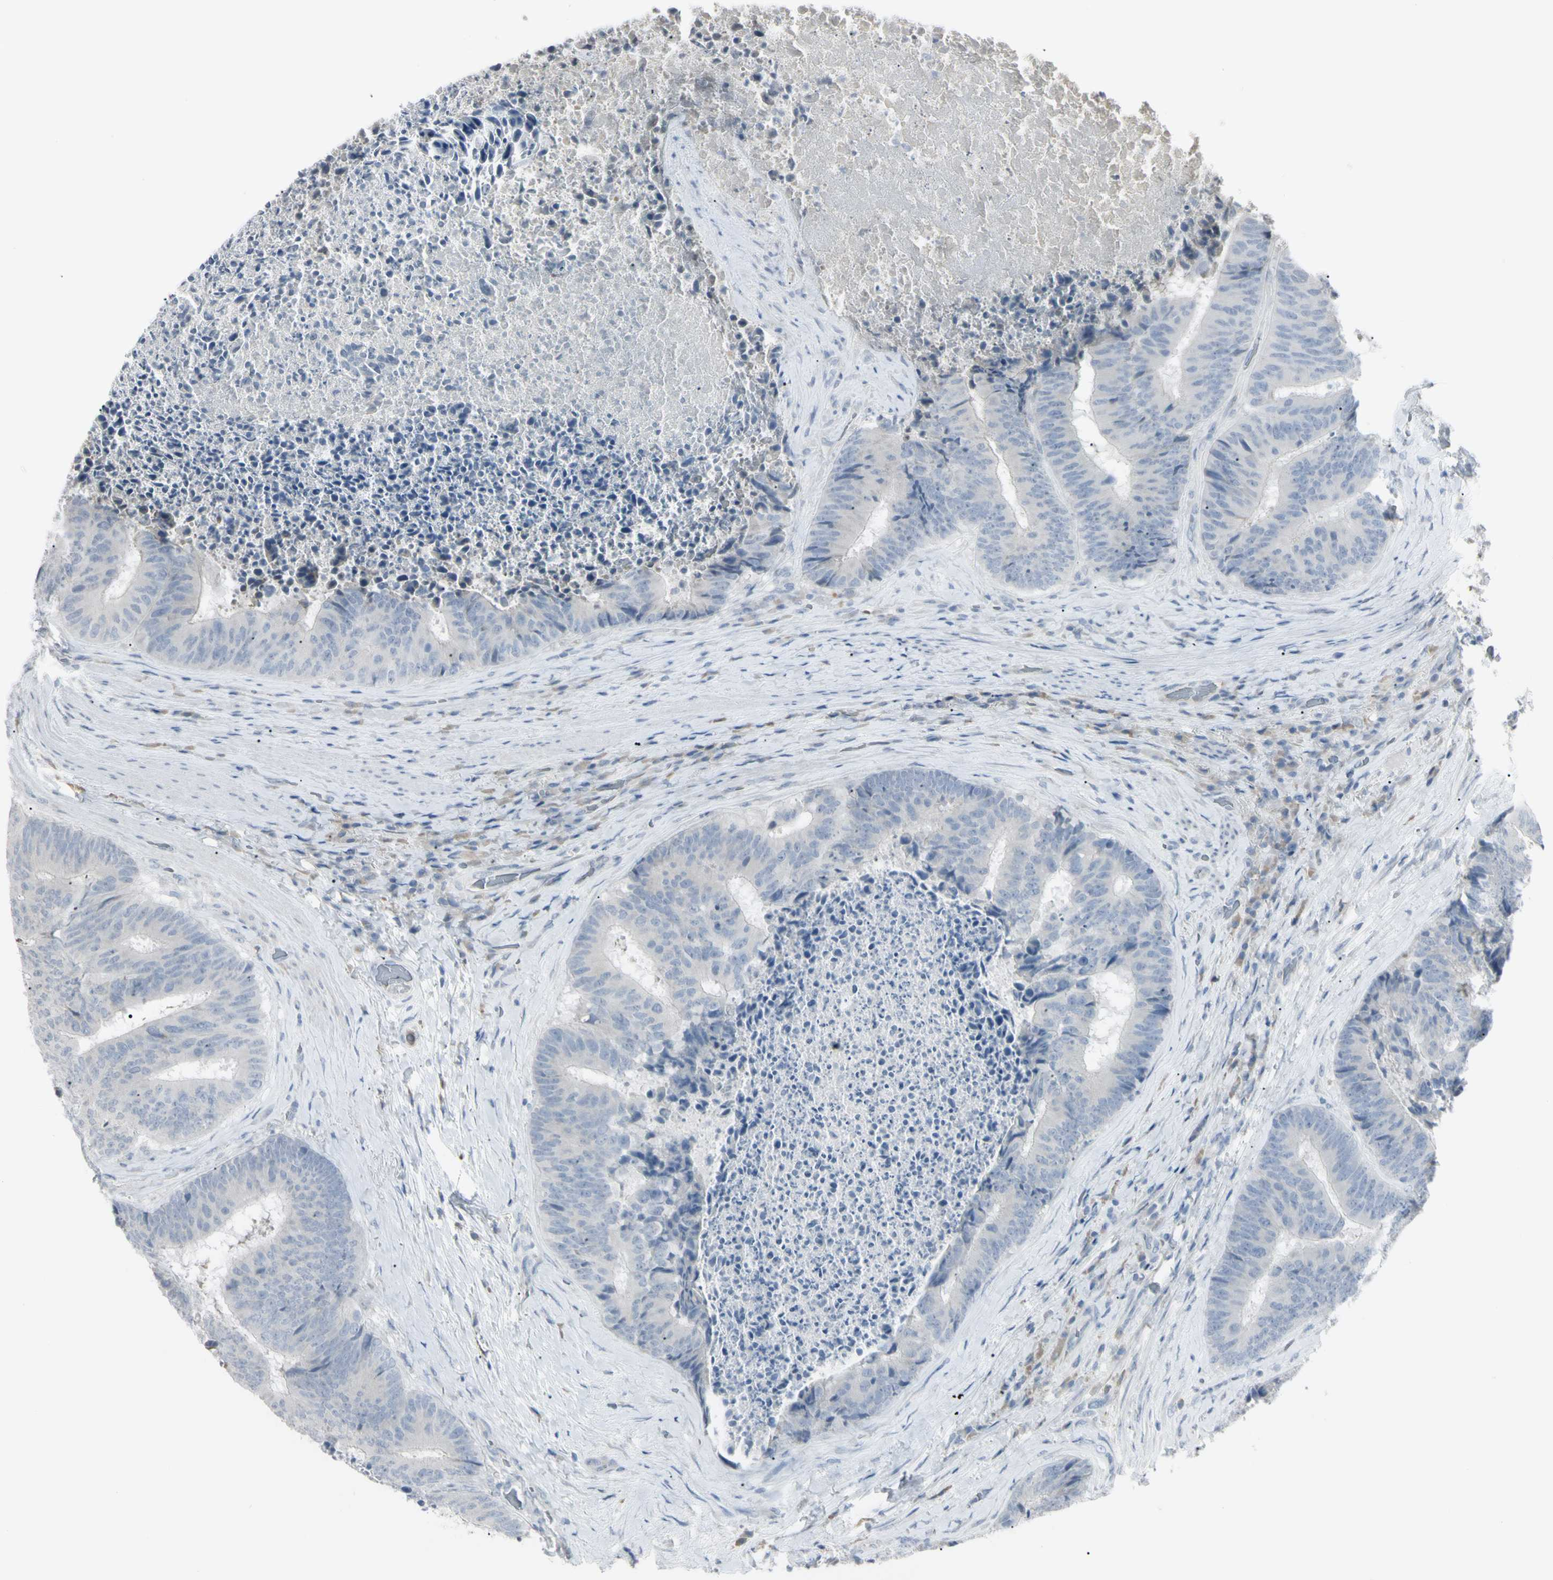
{"staining": {"intensity": "negative", "quantity": "none", "location": "none"}, "tissue": "colorectal cancer", "cell_type": "Tumor cells", "image_type": "cancer", "snomed": [{"axis": "morphology", "description": "Adenocarcinoma, NOS"}, {"axis": "topography", "description": "Rectum"}], "caption": "Human adenocarcinoma (colorectal) stained for a protein using IHC shows no staining in tumor cells.", "gene": "PIP", "patient": {"sex": "male", "age": 72}}